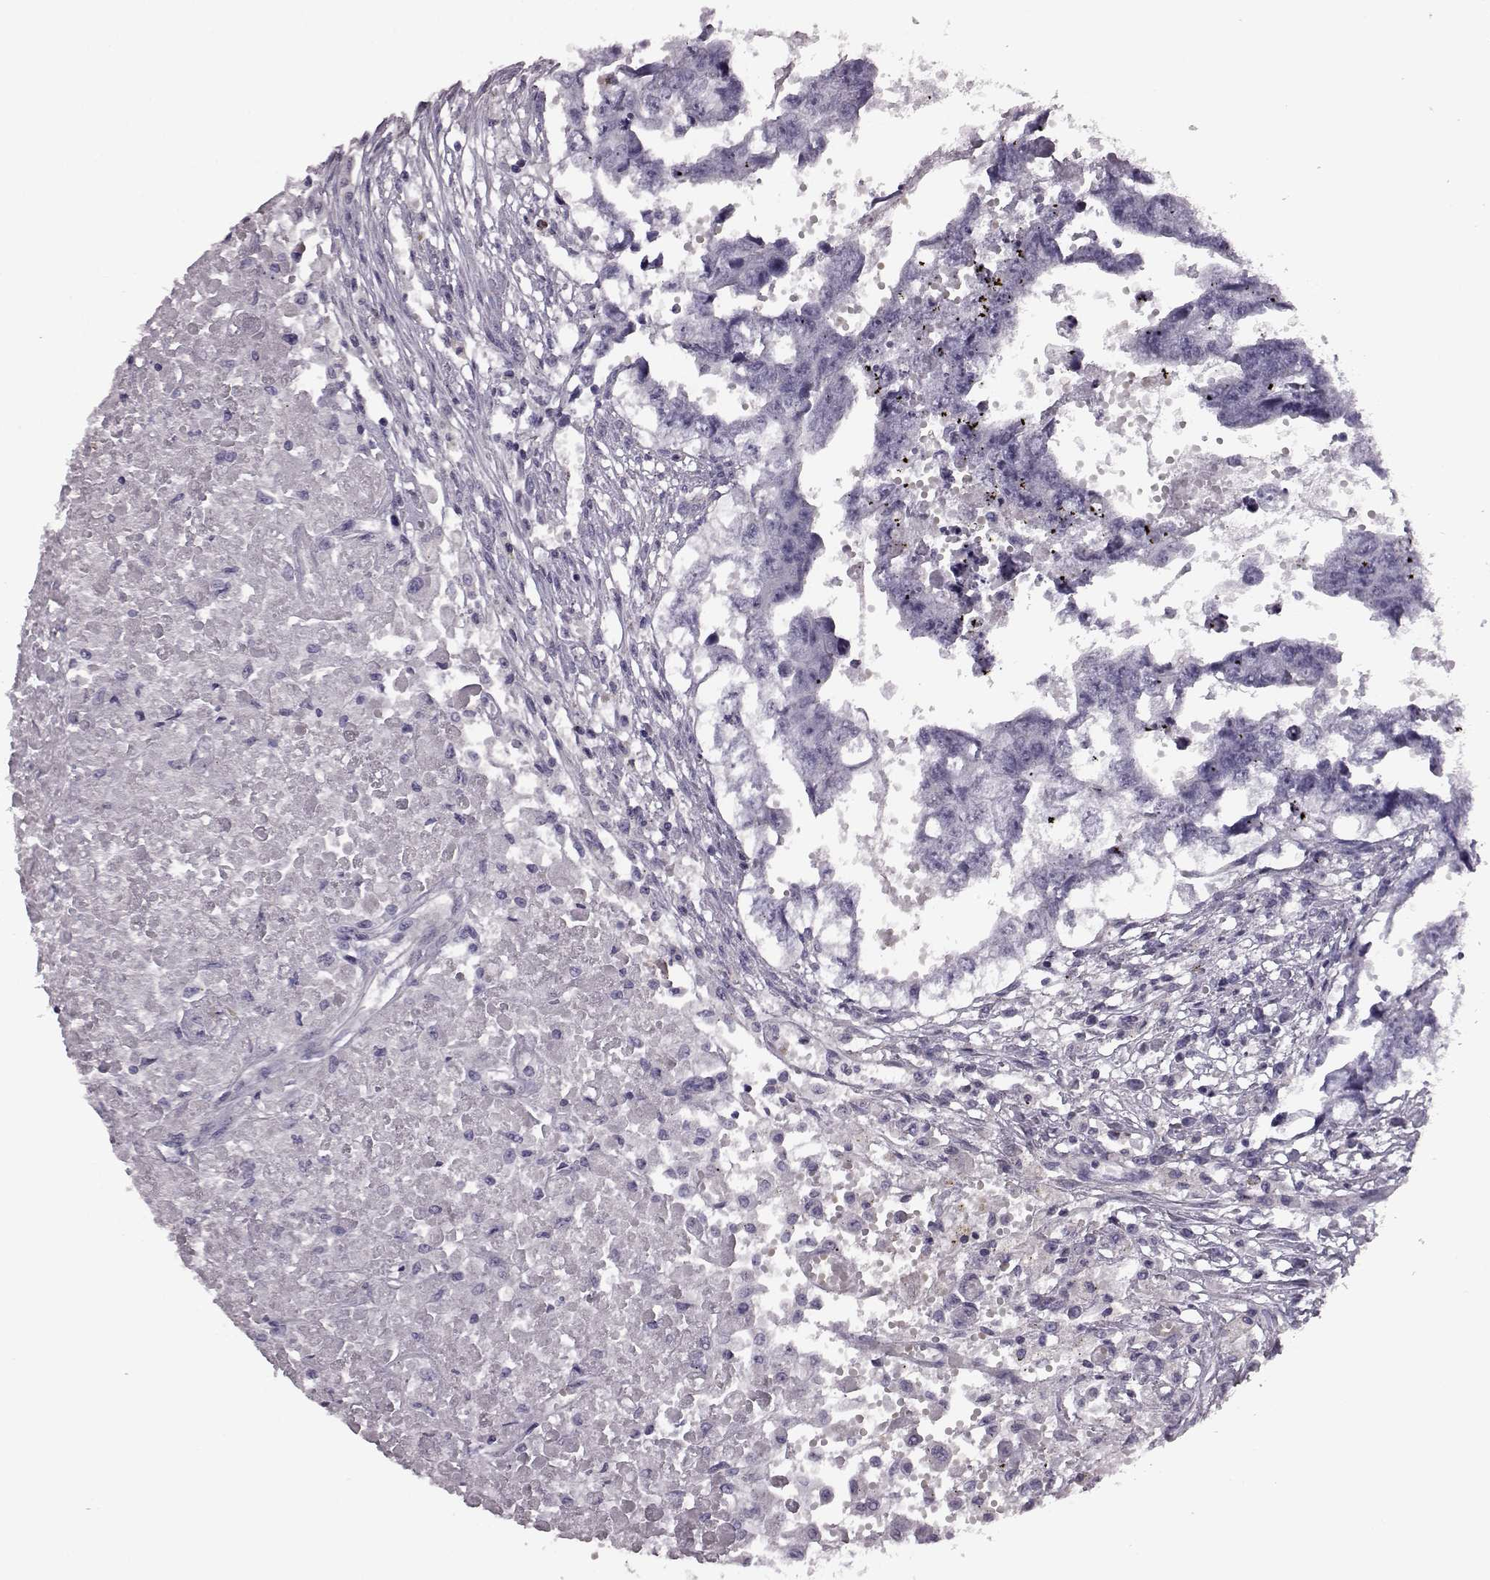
{"staining": {"intensity": "negative", "quantity": "none", "location": "none"}, "tissue": "testis cancer", "cell_type": "Tumor cells", "image_type": "cancer", "snomed": [{"axis": "morphology", "description": "Carcinoma, Embryonal, NOS"}, {"axis": "morphology", "description": "Teratoma, malignant, NOS"}, {"axis": "topography", "description": "Testis"}], "caption": "Image shows no significant protein expression in tumor cells of embryonal carcinoma (testis).", "gene": "SNTG1", "patient": {"sex": "male", "age": 44}}